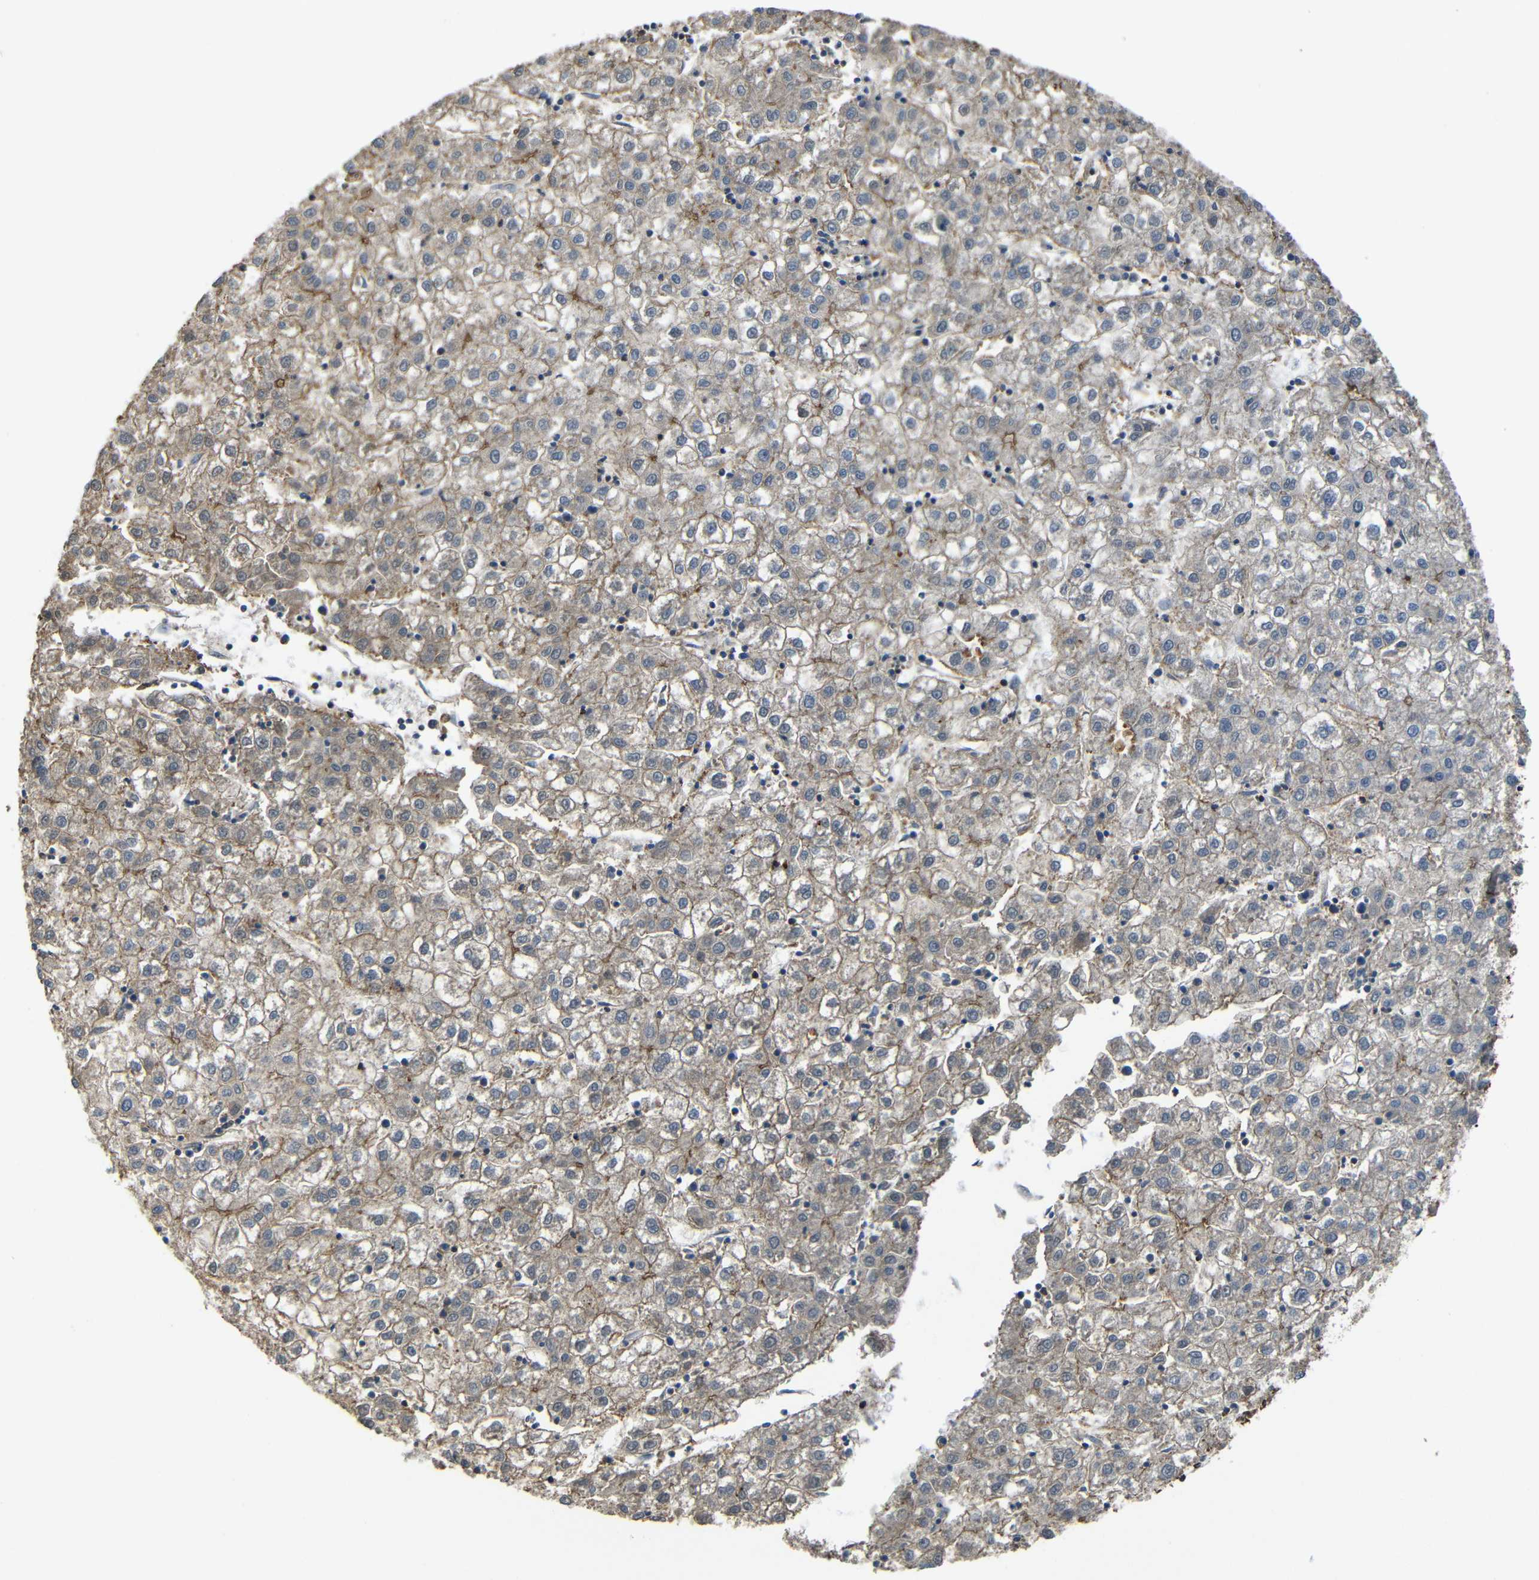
{"staining": {"intensity": "weak", "quantity": ">75%", "location": "cytoplasmic/membranous"}, "tissue": "liver cancer", "cell_type": "Tumor cells", "image_type": "cancer", "snomed": [{"axis": "morphology", "description": "Carcinoma, Hepatocellular, NOS"}, {"axis": "topography", "description": "Liver"}], "caption": "About >75% of tumor cells in human liver cancer (hepatocellular carcinoma) demonstrate weak cytoplasmic/membranous protein expression as visualized by brown immunohistochemical staining.", "gene": "PTCH1", "patient": {"sex": "male", "age": 72}}